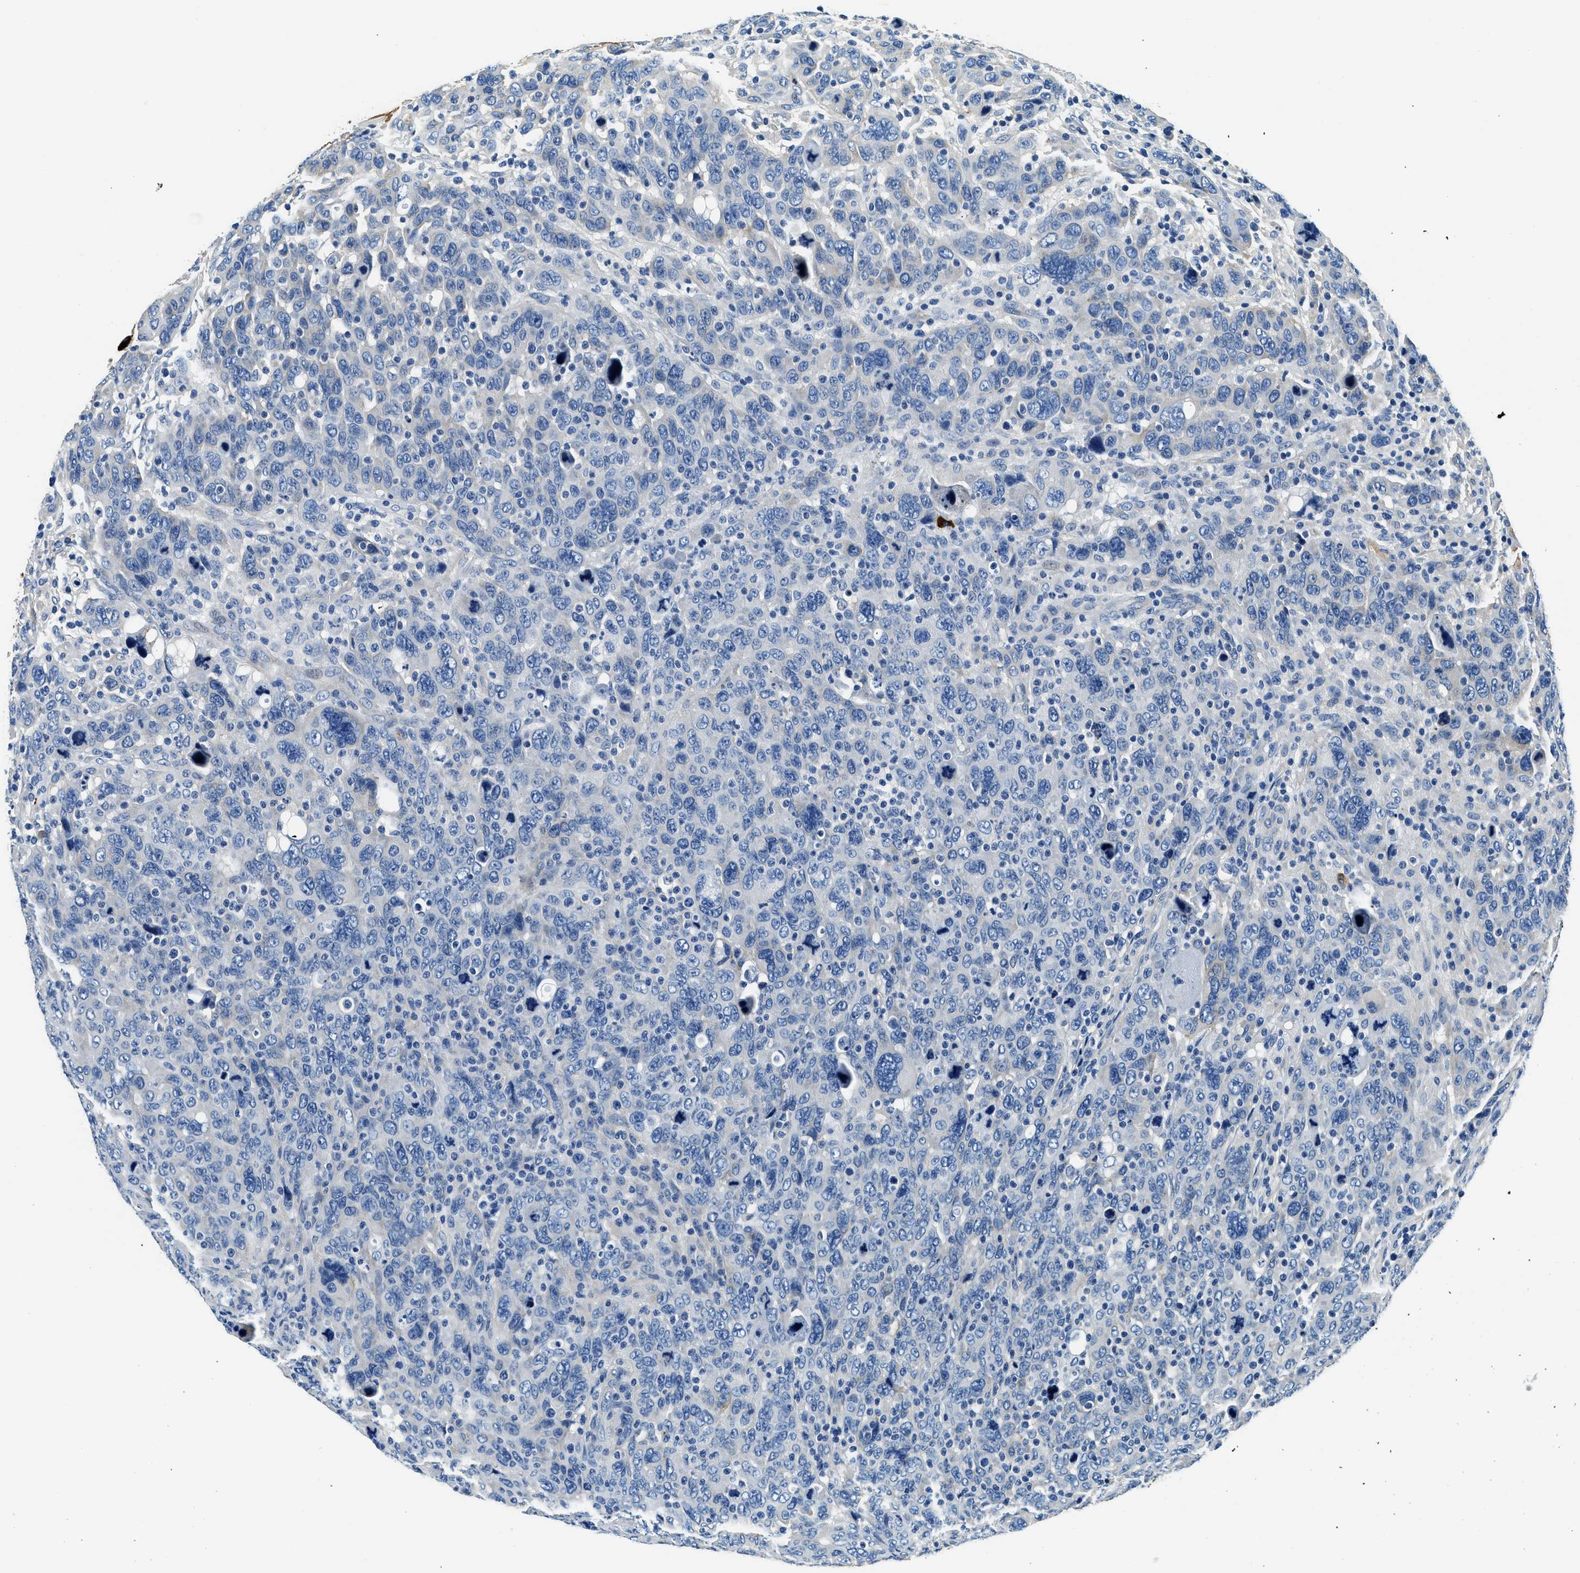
{"staining": {"intensity": "negative", "quantity": "none", "location": "none"}, "tissue": "breast cancer", "cell_type": "Tumor cells", "image_type": "cancer", "snomed": [{"axis": "morphology", "description": "Duct carcinoma"}, {"axis": "topography", "description": "Breast"}], "caption": "The image exhibits no staining of tumor cells in invasive ductal carcinoma (breast).", "gene": "TMEM186", "patient": {"sex": "female", "age": 37}}